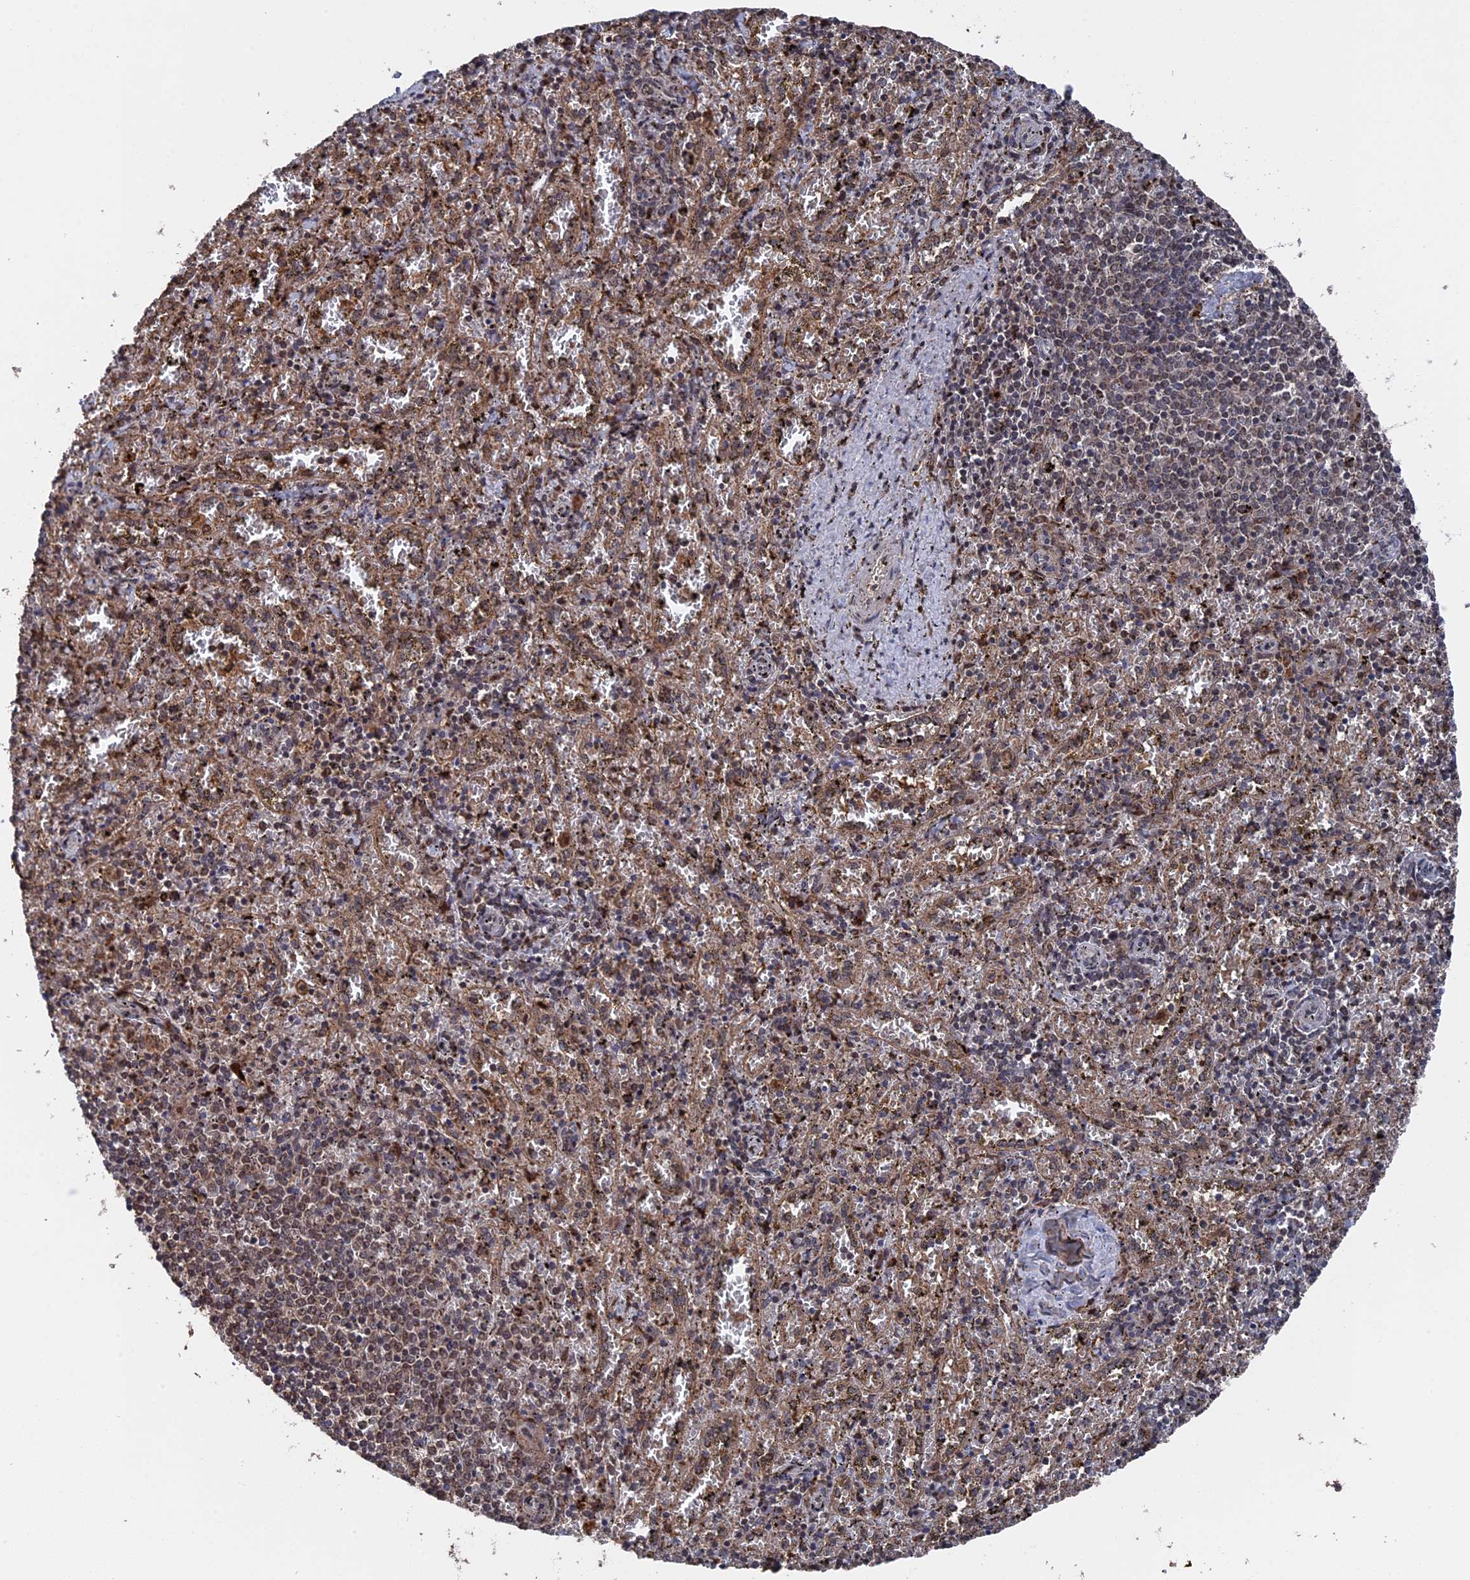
{"staining": {"intensity": "weak", "quantity": "25%-75%", "location": "cytoplasmic/membranous"}, "tissue": "spleen", "cell_type": "Cells in red pulp", "image_type": "normal", "snomed": [{"axis": "morphology", "description": "Normal tissue, NOS"}, {"axis": "topography", "description": "Spleen"}], "caption": "The image displays a brown stain indicating the presence of a protein in the cytoplasmic/membranous of cells in red pulp in spleen.", "gene": "CEACAM21", "patient": {"sex": "male", "age": 11}}